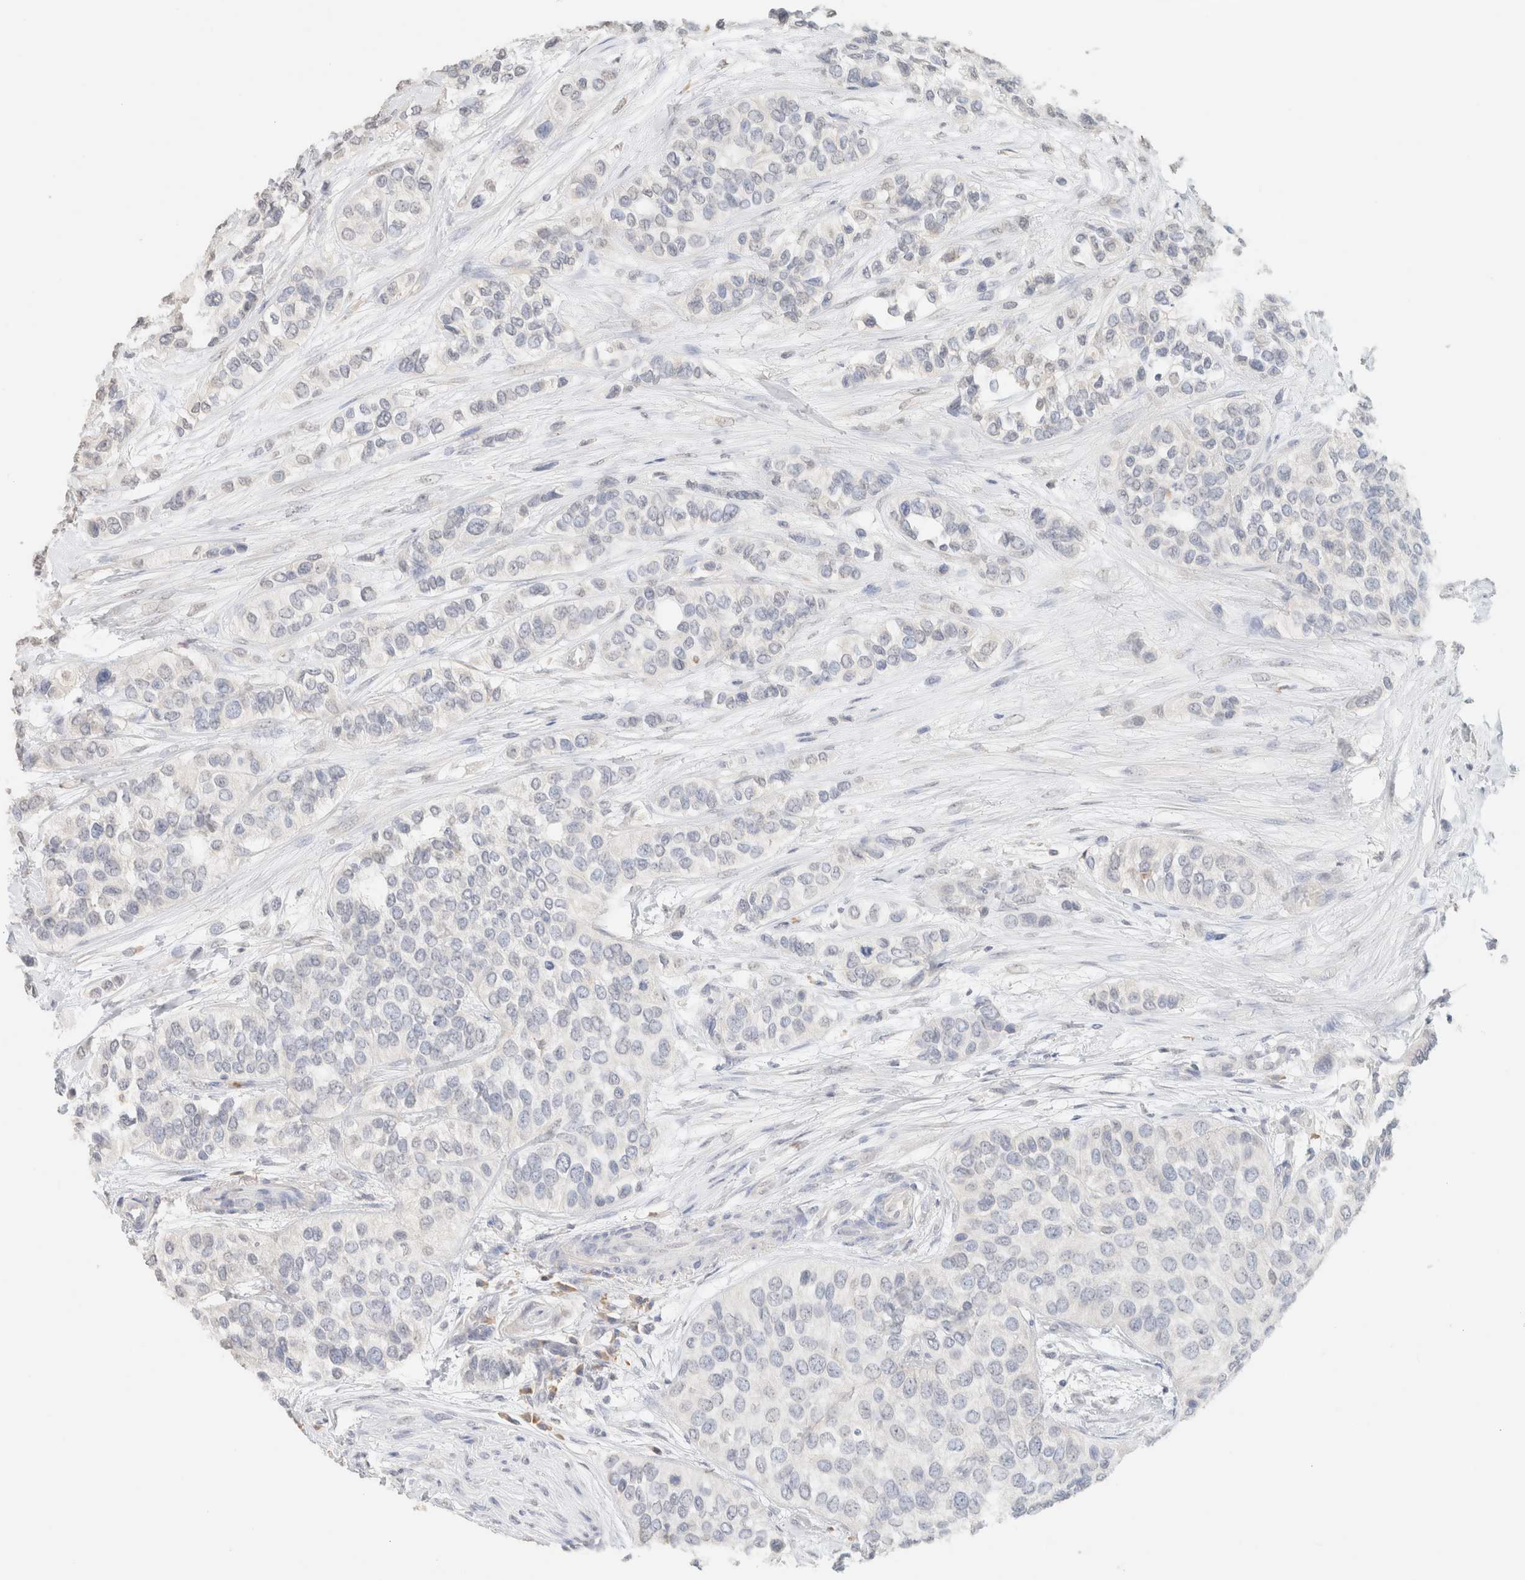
{"staining": {"intensity": "negative", "quantity": "none", "location": "none"}, "tissue": "urothelial cancer", "cell_type": "Tumor cells", "image_type": "cancer", "snomed": [{"axis": "morphology", "description": "Urothelial carcinoma, High grade"}, {"axis": "topography", "description": "Urinary bladder"}], "caption": "This is an IHC photomicrograph of human urothelial cancer. There is no staining in tumor cells.", "gene": "CPA1", "patient": {"sex": "female", "age": 56}}